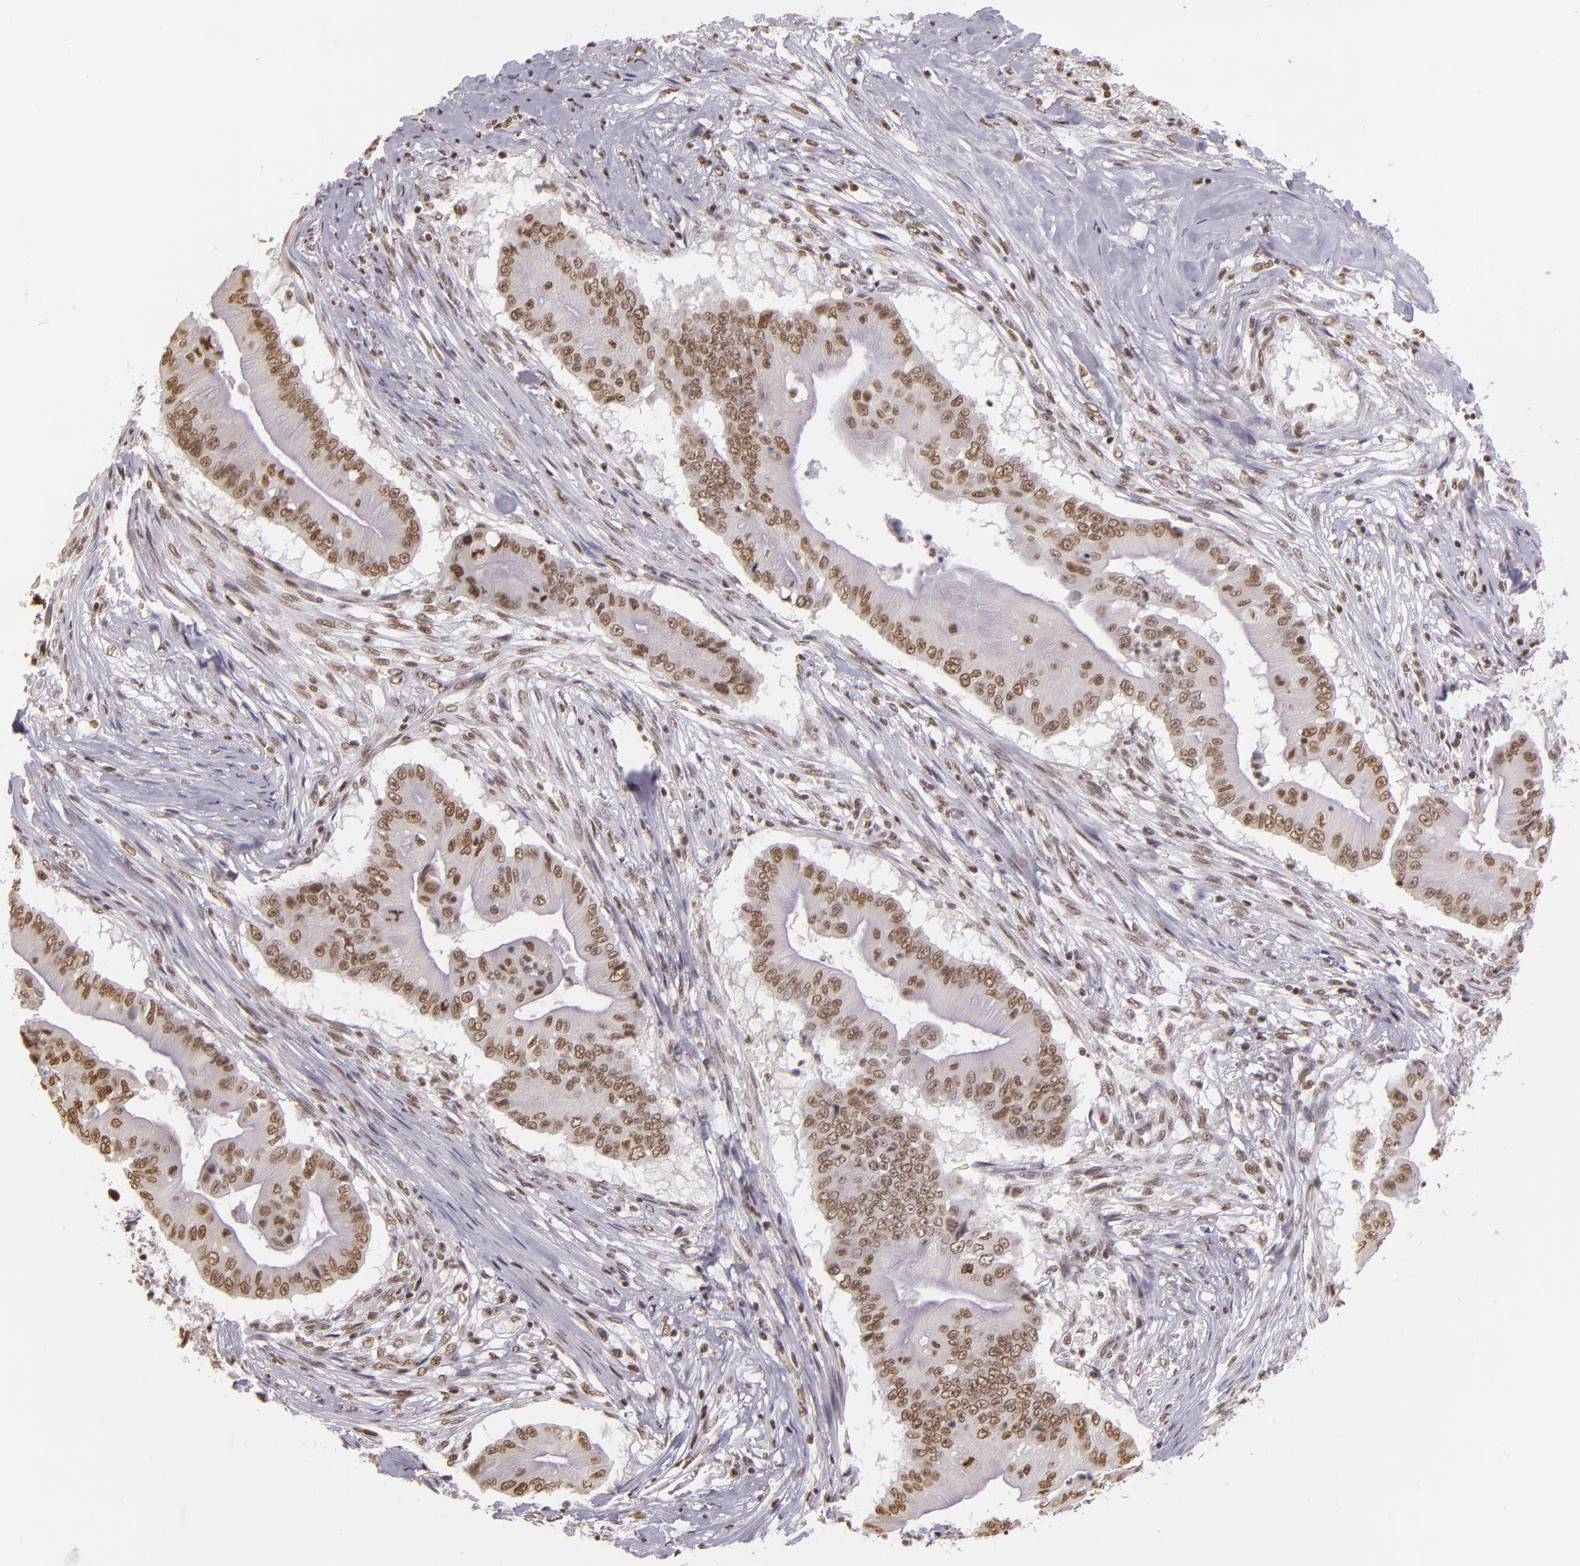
{"staining": {"intensity": "moderate", "quantity": ">75%", "location": "nuclear"}, "tissue": "pancreatic cancer", "cell_type": "Tumor cells", "image_type": "cancer", "snomed": [{"axis": "morphology", "description": "Adenocarcinoma, NOS"}, {"axis": "topography", "description": "Pancreas"}], "caption": "The immunohistochemical stain shows moderate nuclear staining in tumor cells of pancreatic cancer (adenocarcinoma) tissue.", "gene": "USF1", "patient": {"sex": "male", "age": 62}}